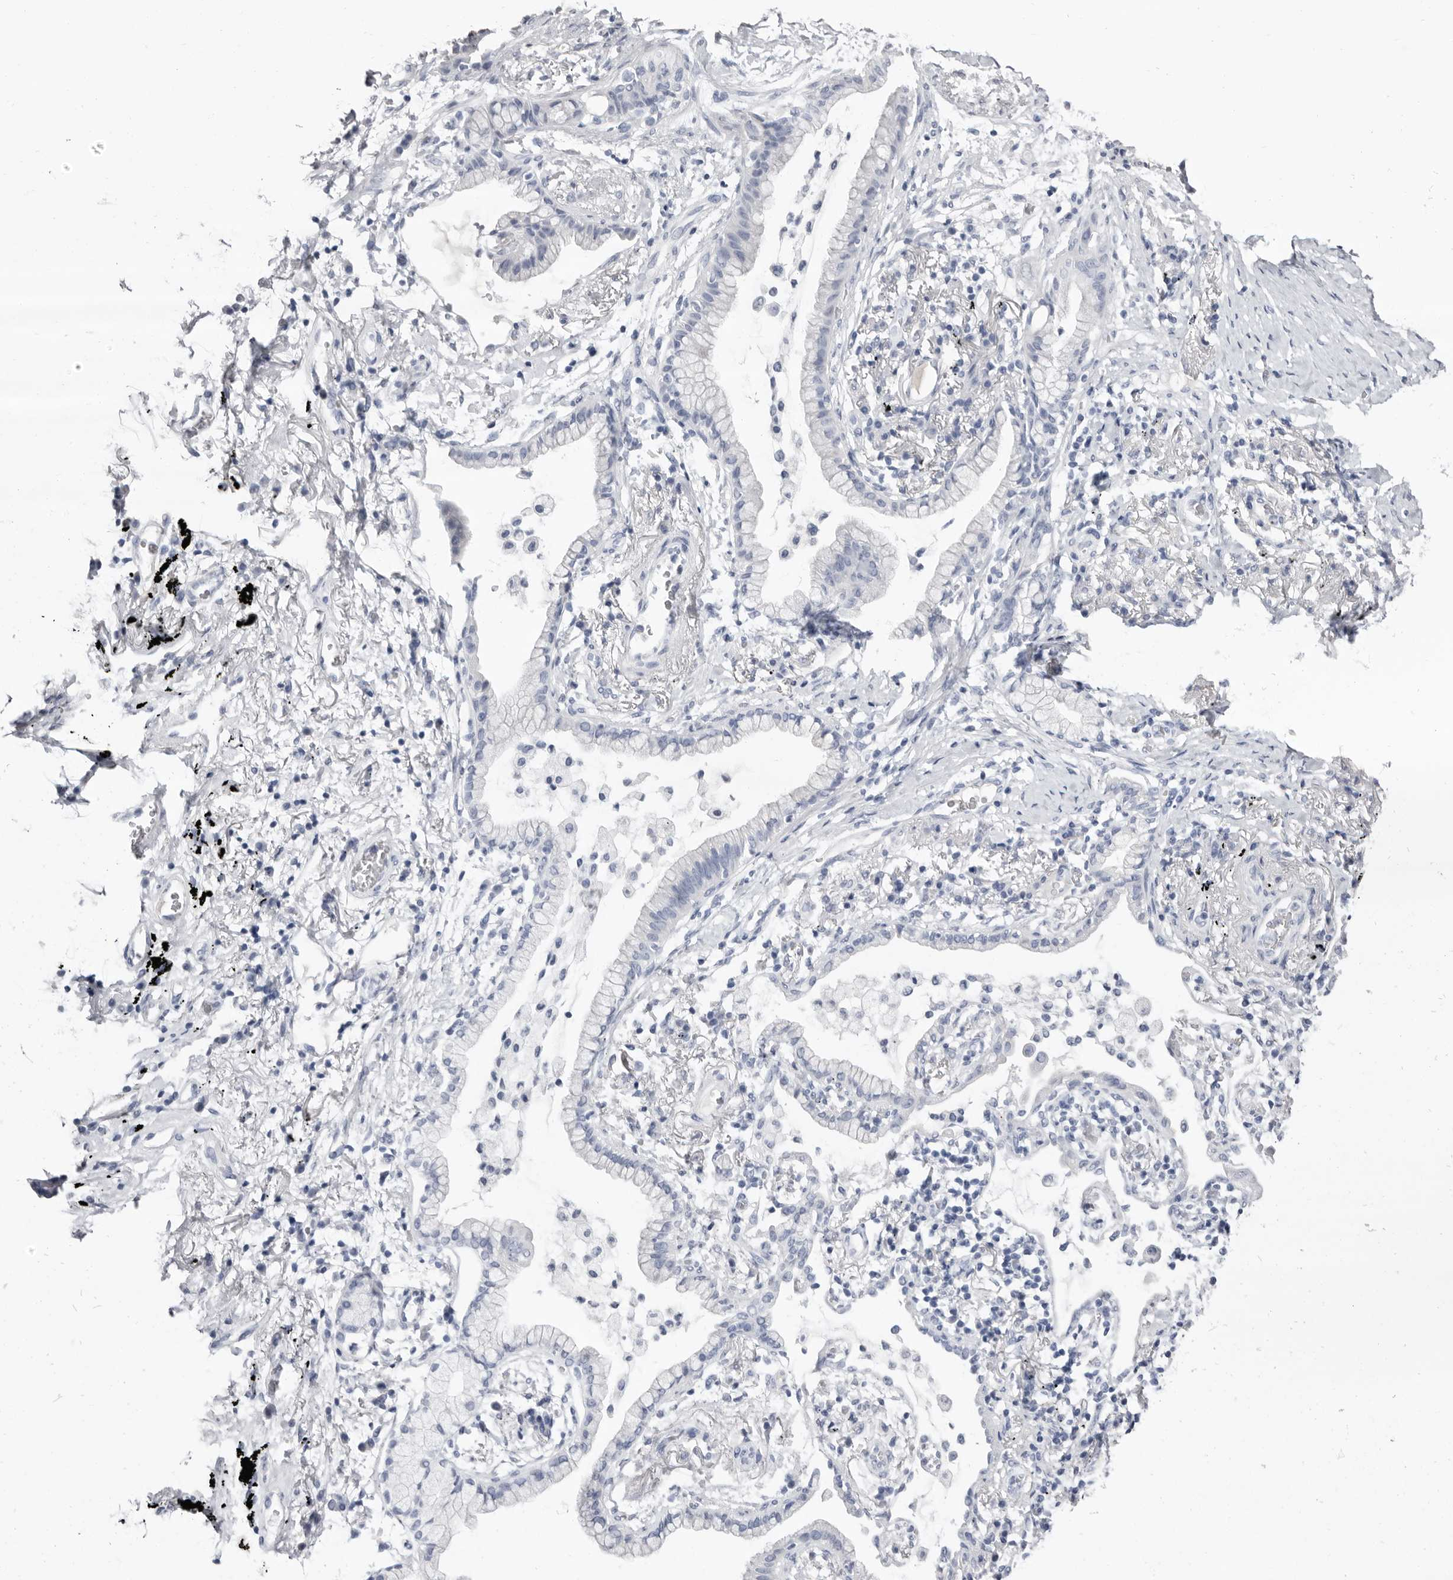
{"staining": {"intensity": "negative", "quantity": "none", "location": "none"}, "tissue": "lung cancer", "cell_type": "Tumor cells", "image_type": "cancer", "snomed": [{"axis": "morphology", "description": "Adenocarcinoma, NOS"}, {"axis": "topography", "description": "Lung"}], "caption": "Immunohistochemistry of lung cancer displays no staining in tumor cells. The staining is performed using DAB brown chromogen with nuclei counter-stained in using hematoxylin.", "gene": "LPO", "patient": {"sex": "female", "age": 70}}